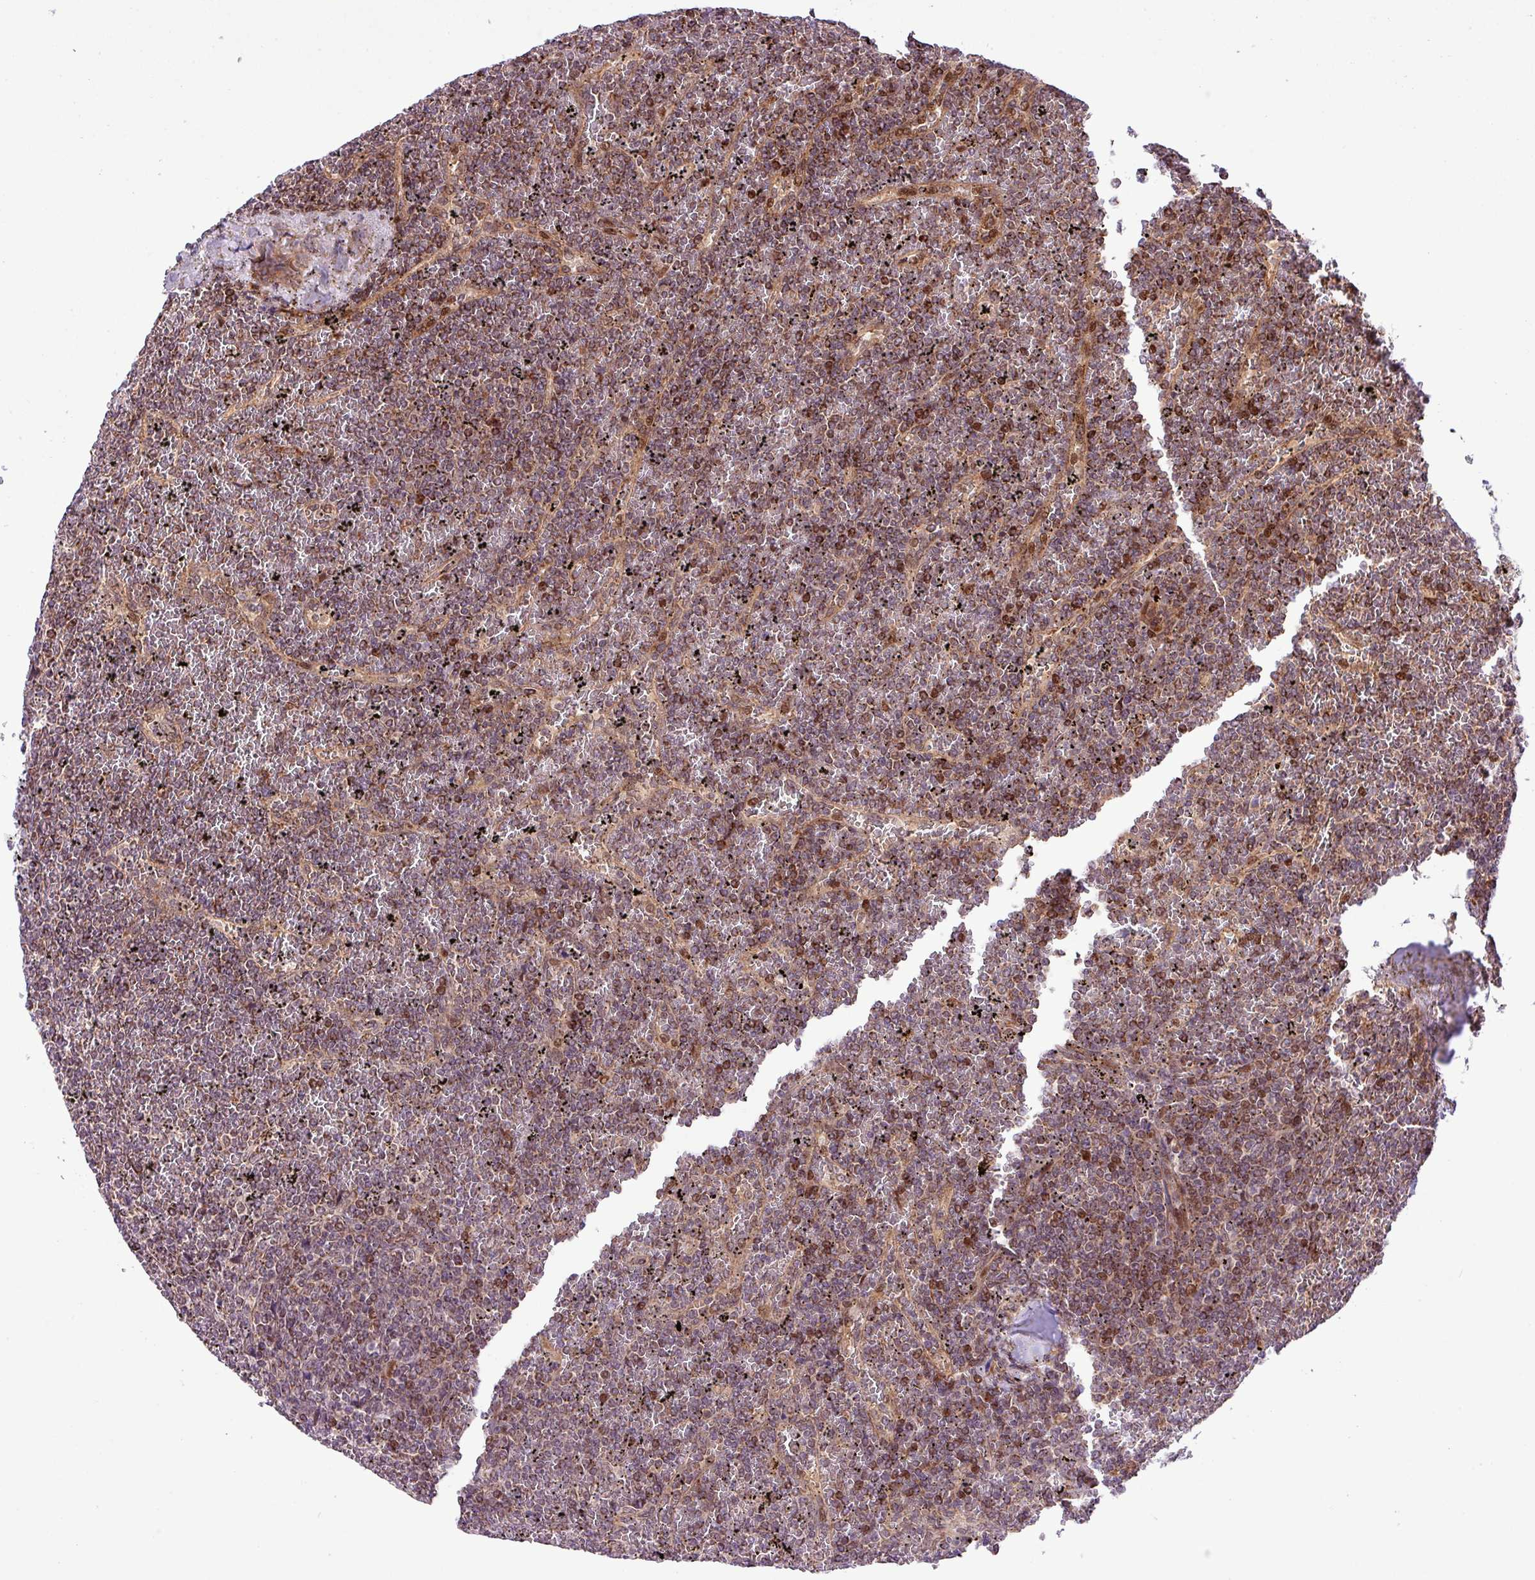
{"staining": {"intensity": "moderate", "quantity": ">75%", "location": "cytoplasmic/membranous"}, "tissue": "lymphoma", "cell_type": "Tumor cells", "image_type": "cancer", "snomed": [{"axis": "morphology", "description": "Malignant lymphoma, non-Hodgkin's type, Low grade"}, {"axis": "topography", "description": "Spleen"}], "caption": "About >75% of tumor cells in low-grade malignant lymphoma, non-Hodgkin's type exhibit moderate cytoplasmic/membranous protein expression as visualized by brown immunohistochemical staining.", "gene": "B3GNT9", "patient": {"sex": "female", "age": 19}}